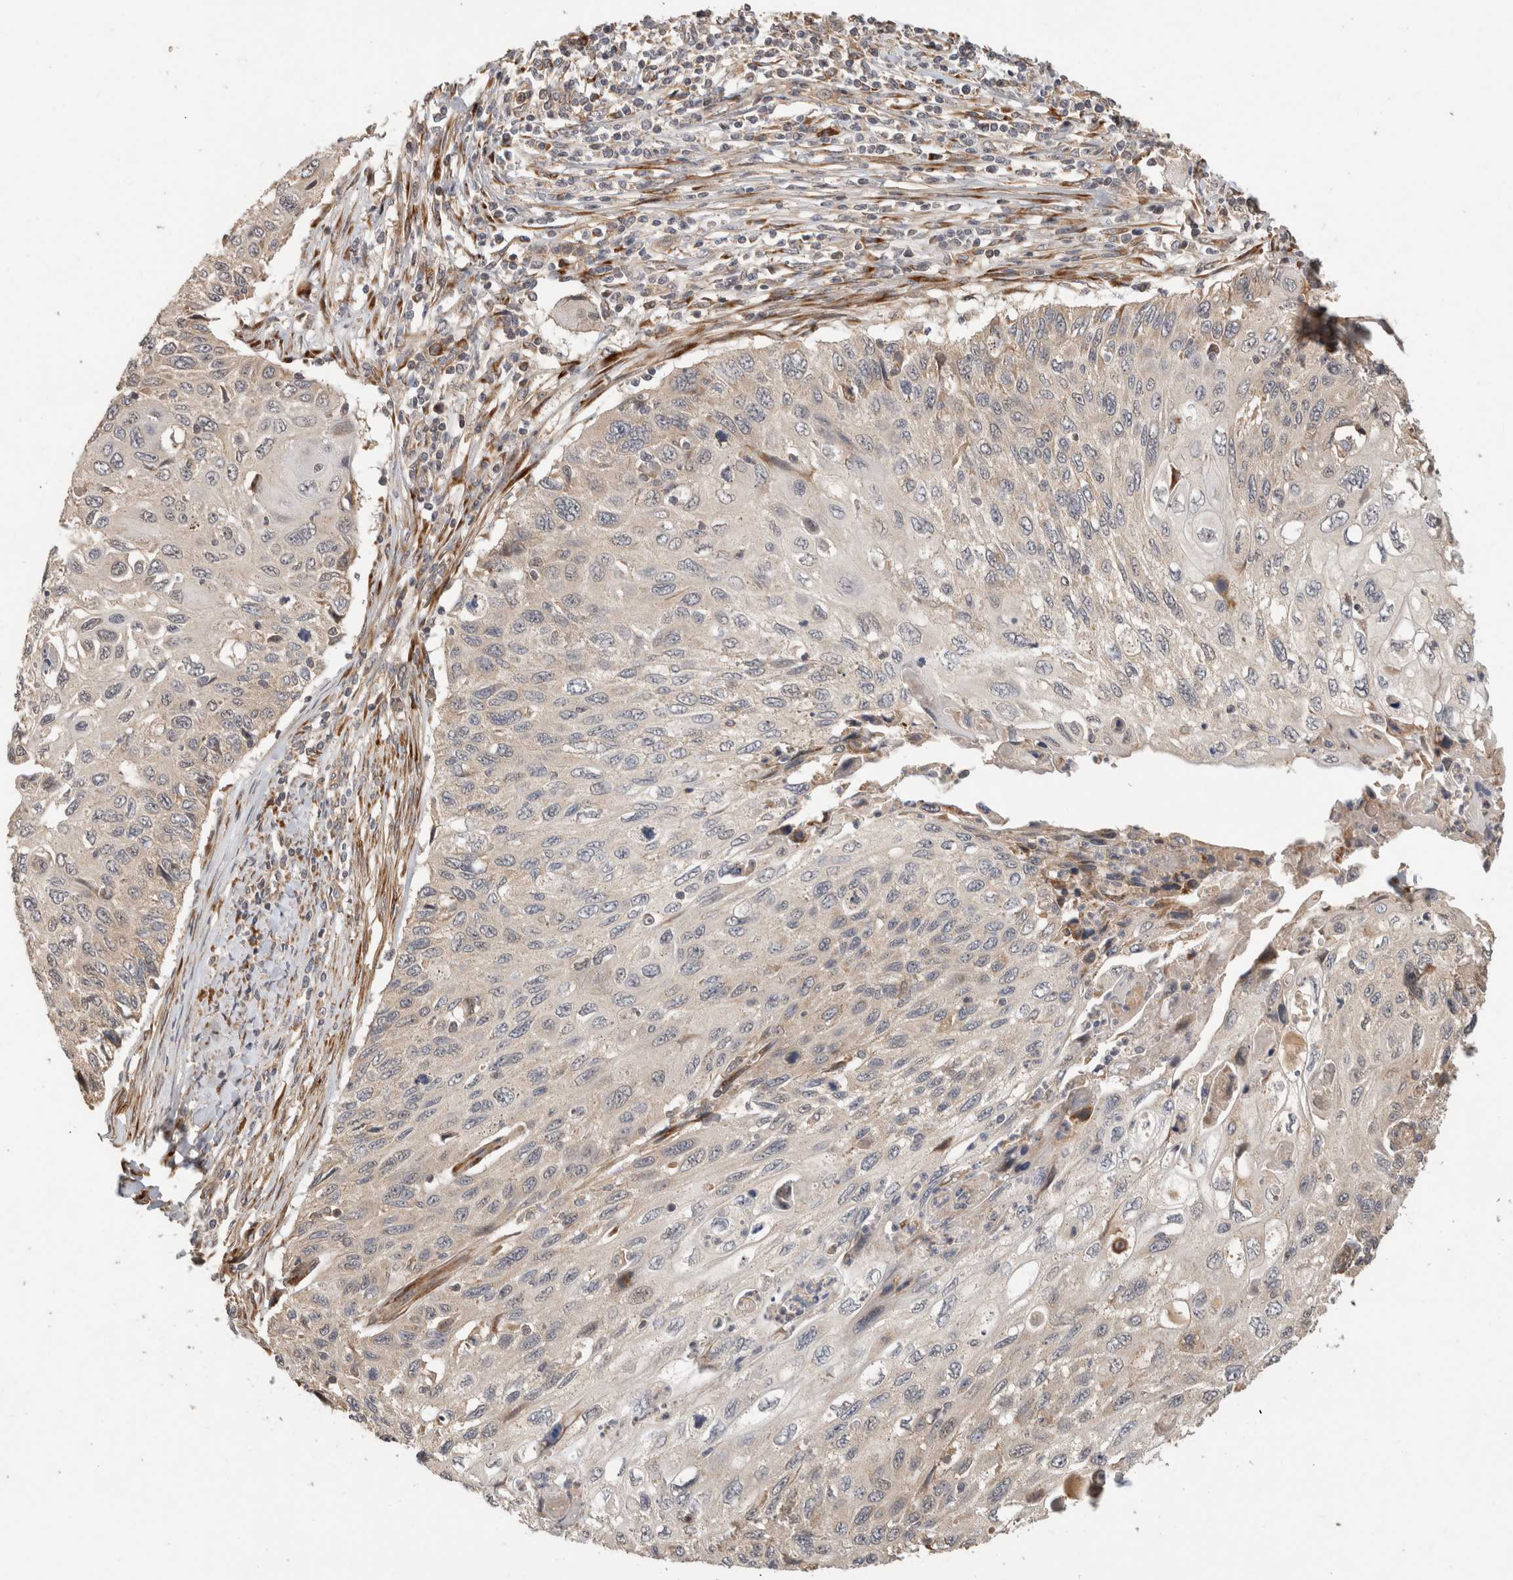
{"staining": {"intensity": "negative", "quantity": "none", "location": "none"}, "tissue": "cervical cancer", "cell_type": "Tumor cells", "image_type": "cancer", "snomed": [{"axis": "morphology", "description": "Squamous cell carcinoma, NOS"}, {"axis": "topography", "description": "Cervix"}], "caption": "This is a photomicrograph of IHC staining of cervical squamous cell carcinoma, which shows no positivity in tumor cells.", "gene": "PCDHB15", "patient": {"sex": "female", "age": 70}}